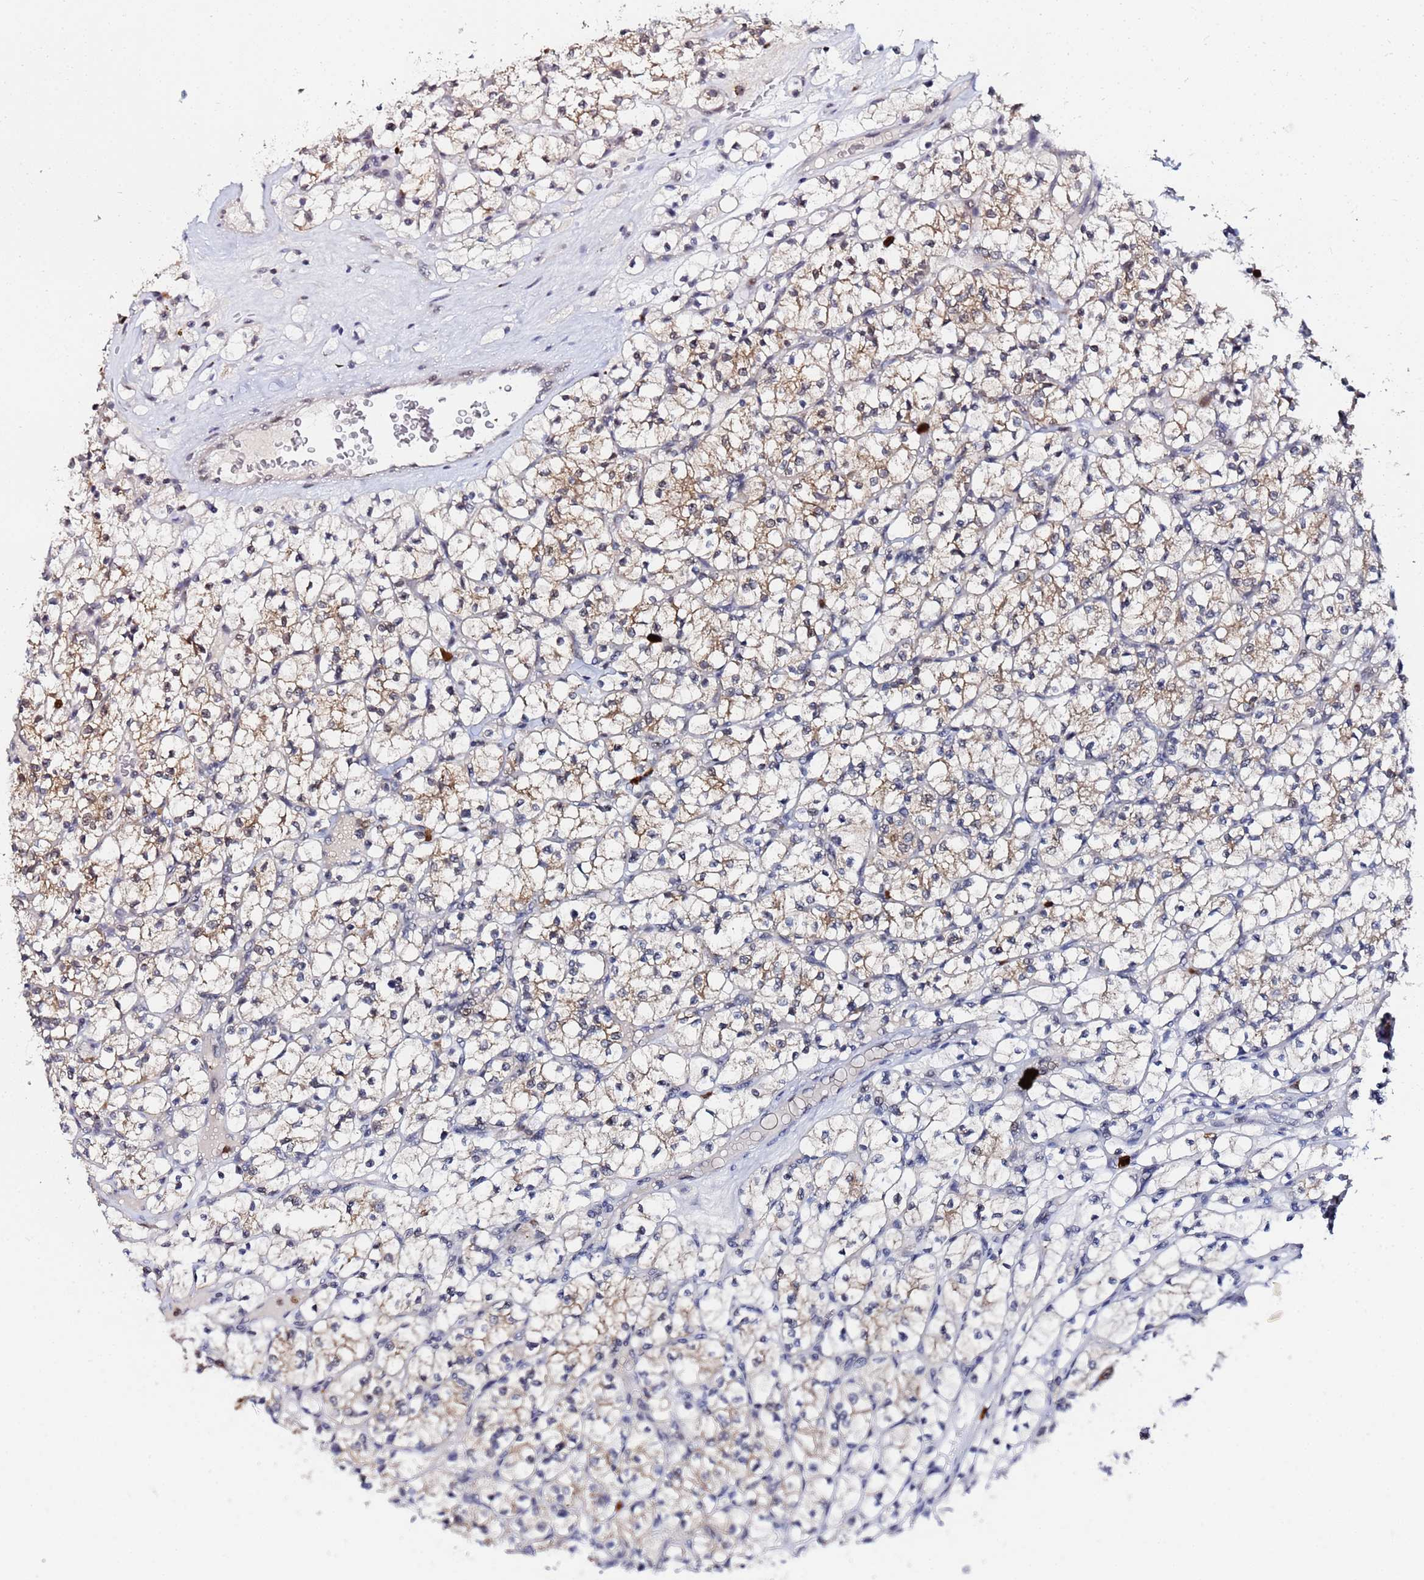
{"staining": {"intensity": "weak", "quantity": "25%-75%", "location": "cytoplasmic/membranous"}, "tissue": "renal cancer", "cell_type": "Tumor cells", "image_type": "cancer", "snomed": [{"axis": "morphology", "description": "Adenocarcinoma, NOS"}, {"axis": "topography", "description": "Kidney"}], "caption": "Immunohistochemistry (IHC) (DAB) staining of human renal cancer (adenocarcinoma) shows weak cytoplasmic/membranous protein positivity in approximately 25%-75% of tumor cells.", "gene": "MTCL1", "patient": {"sex": "female", "age": 64}}